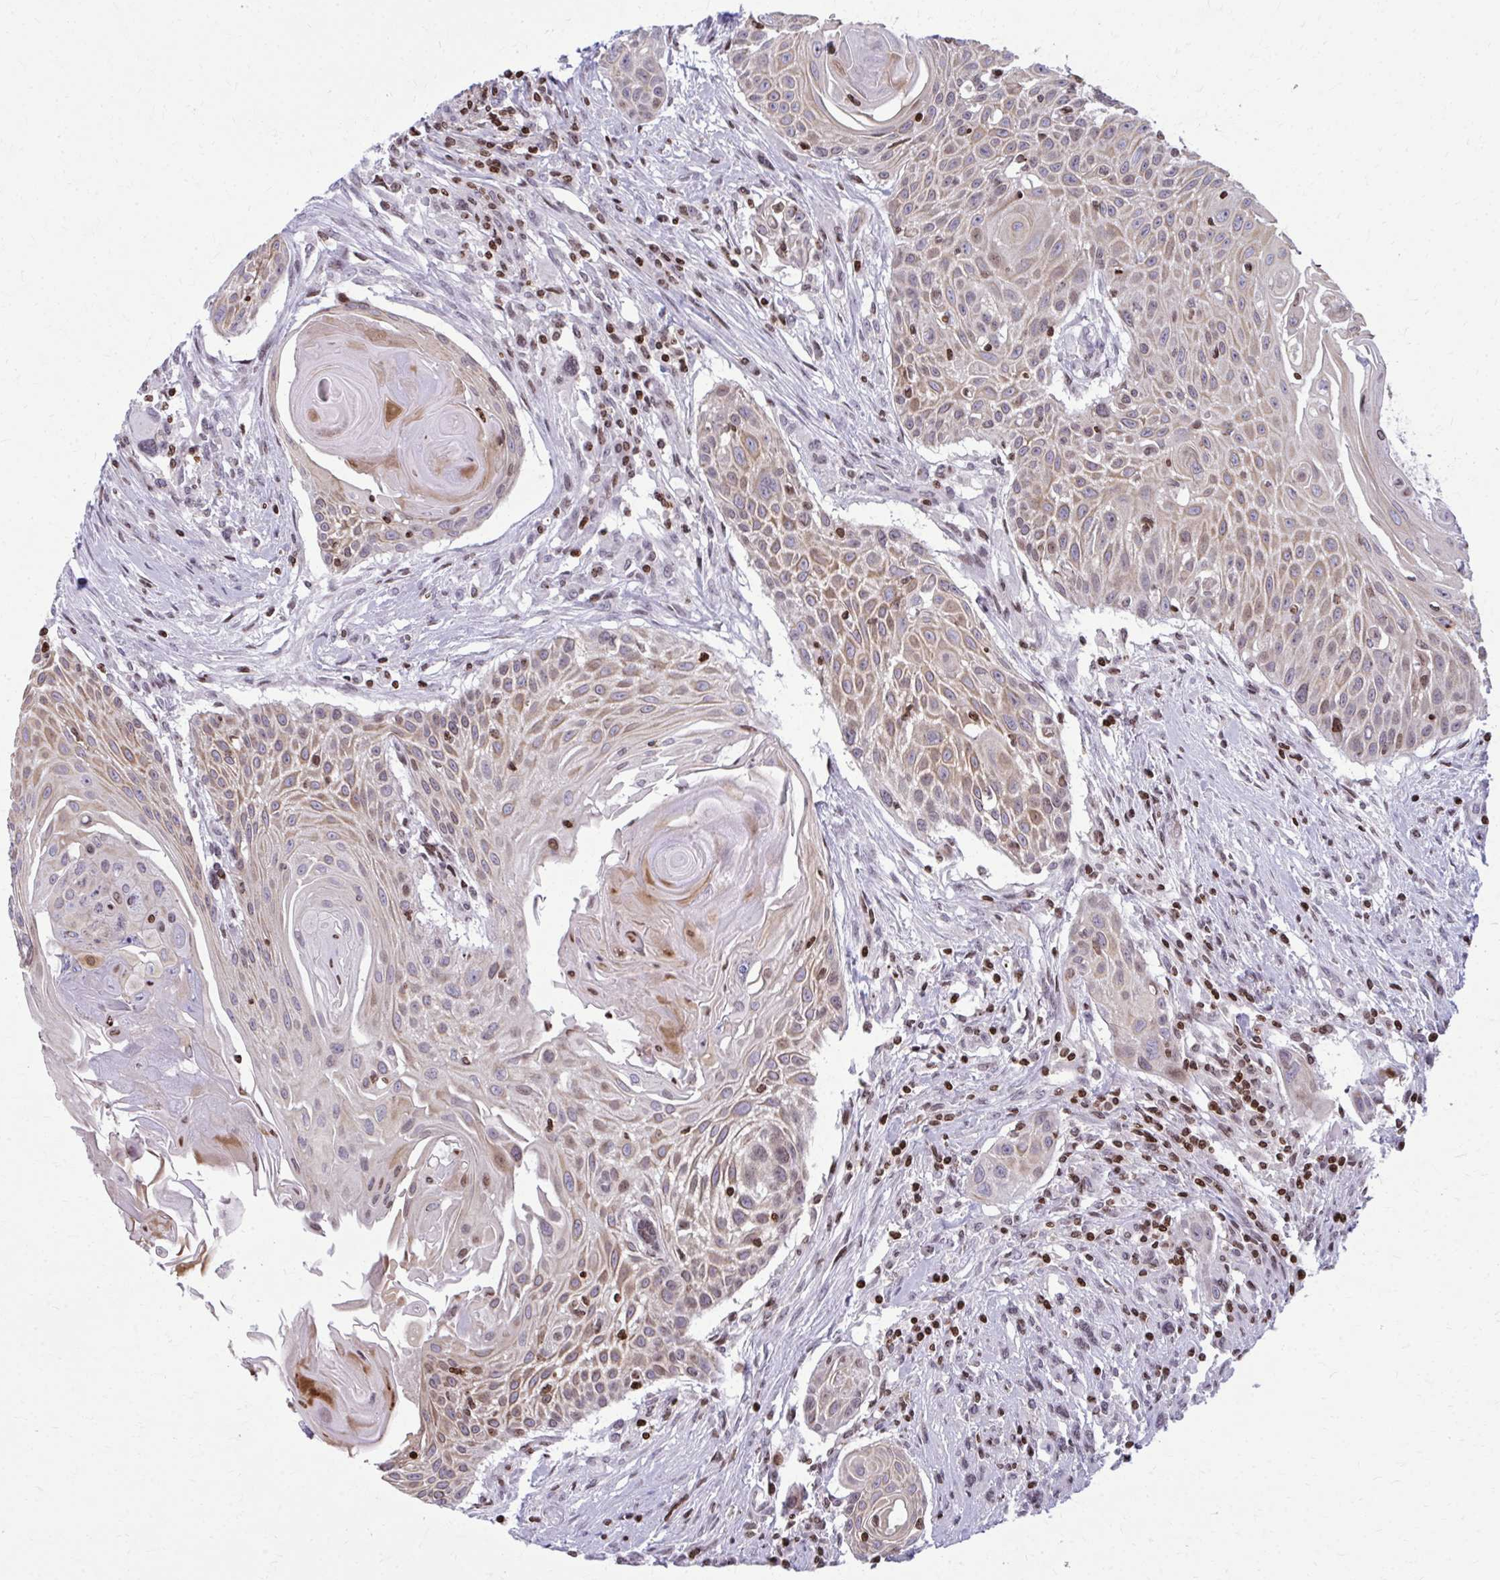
{"staining": {"intensity": "moderate", "quantity": "25%-75%", "location": "cytoplasmic/membranous"}, "tissue": "head and neck cancer", "cell_type": "Tumor cells", "image_type": "cancer", "snomed": [{"axis": "morphology", "description": "Squamous cell carcinoma, NOS"}, {"axis": "topography", "description": "Lymph node"}, {"axis": "topography", "description": "Salivary gland"}, {"axis": "topography", "description": "Head-Neck"}], "caption": "Immunohistochemical staining of head and neck squamous cell carcinoma reveals moderate cytoplasmic/membranous protein positivity in approximately 25%-75% of tumor cells.", "gene": "AP5M1", "patient": {"sex": "female", "age": 74}}